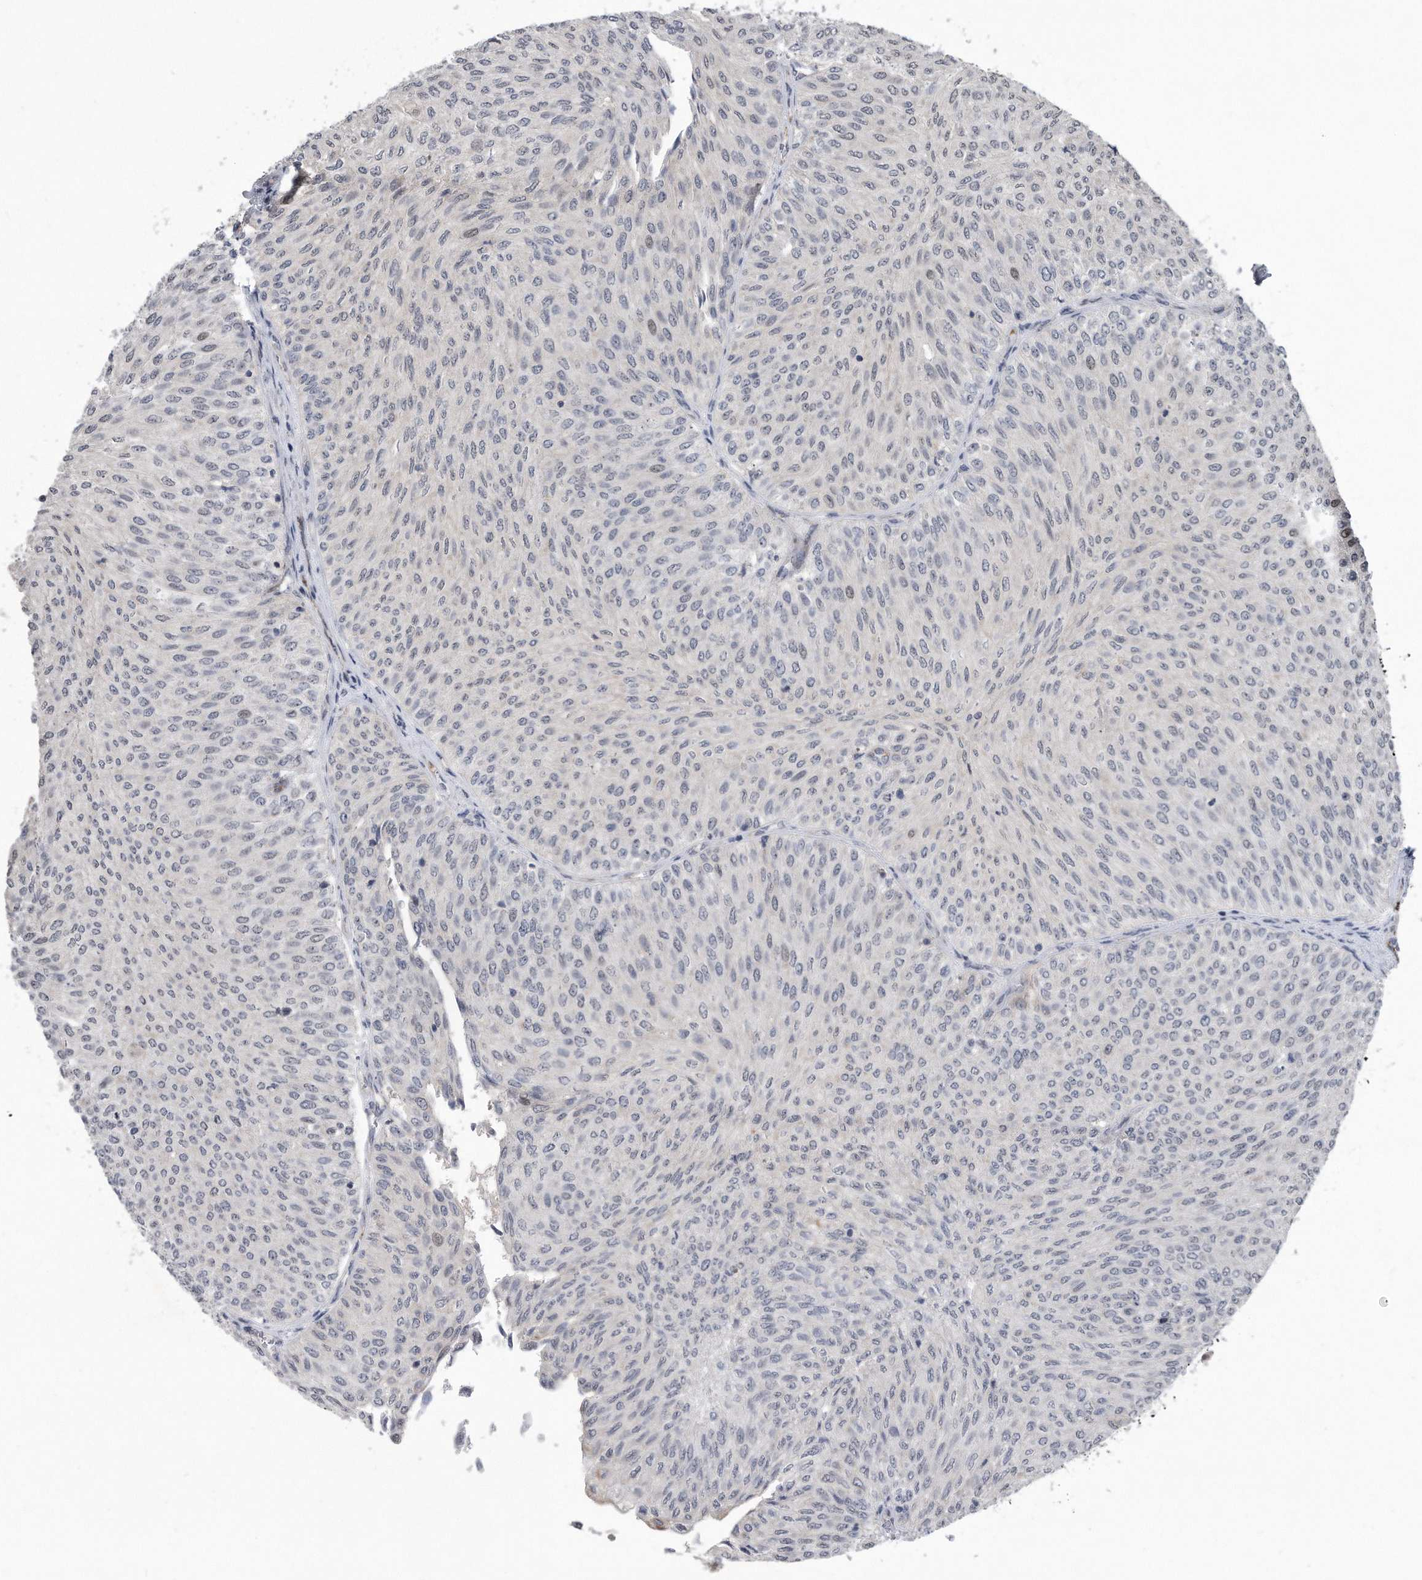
{"staining": {"intensity": "negative", "quantity": "none", "location": "none"}, "tissue": "urothelial cancer", "cell_type": "Tumor cells", "image_type": "cancer", "snomed": [{"axis": "morphology", "description": "Urothelial carcinoma, Low grade"}, {"axis": "topography", "description": "Urinary bladder"}], "caption": "Immunohistochemistry histopathology image of neoplastic tissue: low-grade urothelial carcinoma stained with DAB (3,3'-diaminobenzidine) demonstrates no significant protein staining in tumor cells.", "gene": "PGBD2", "patient": {"sex": "male", "age": 78}}